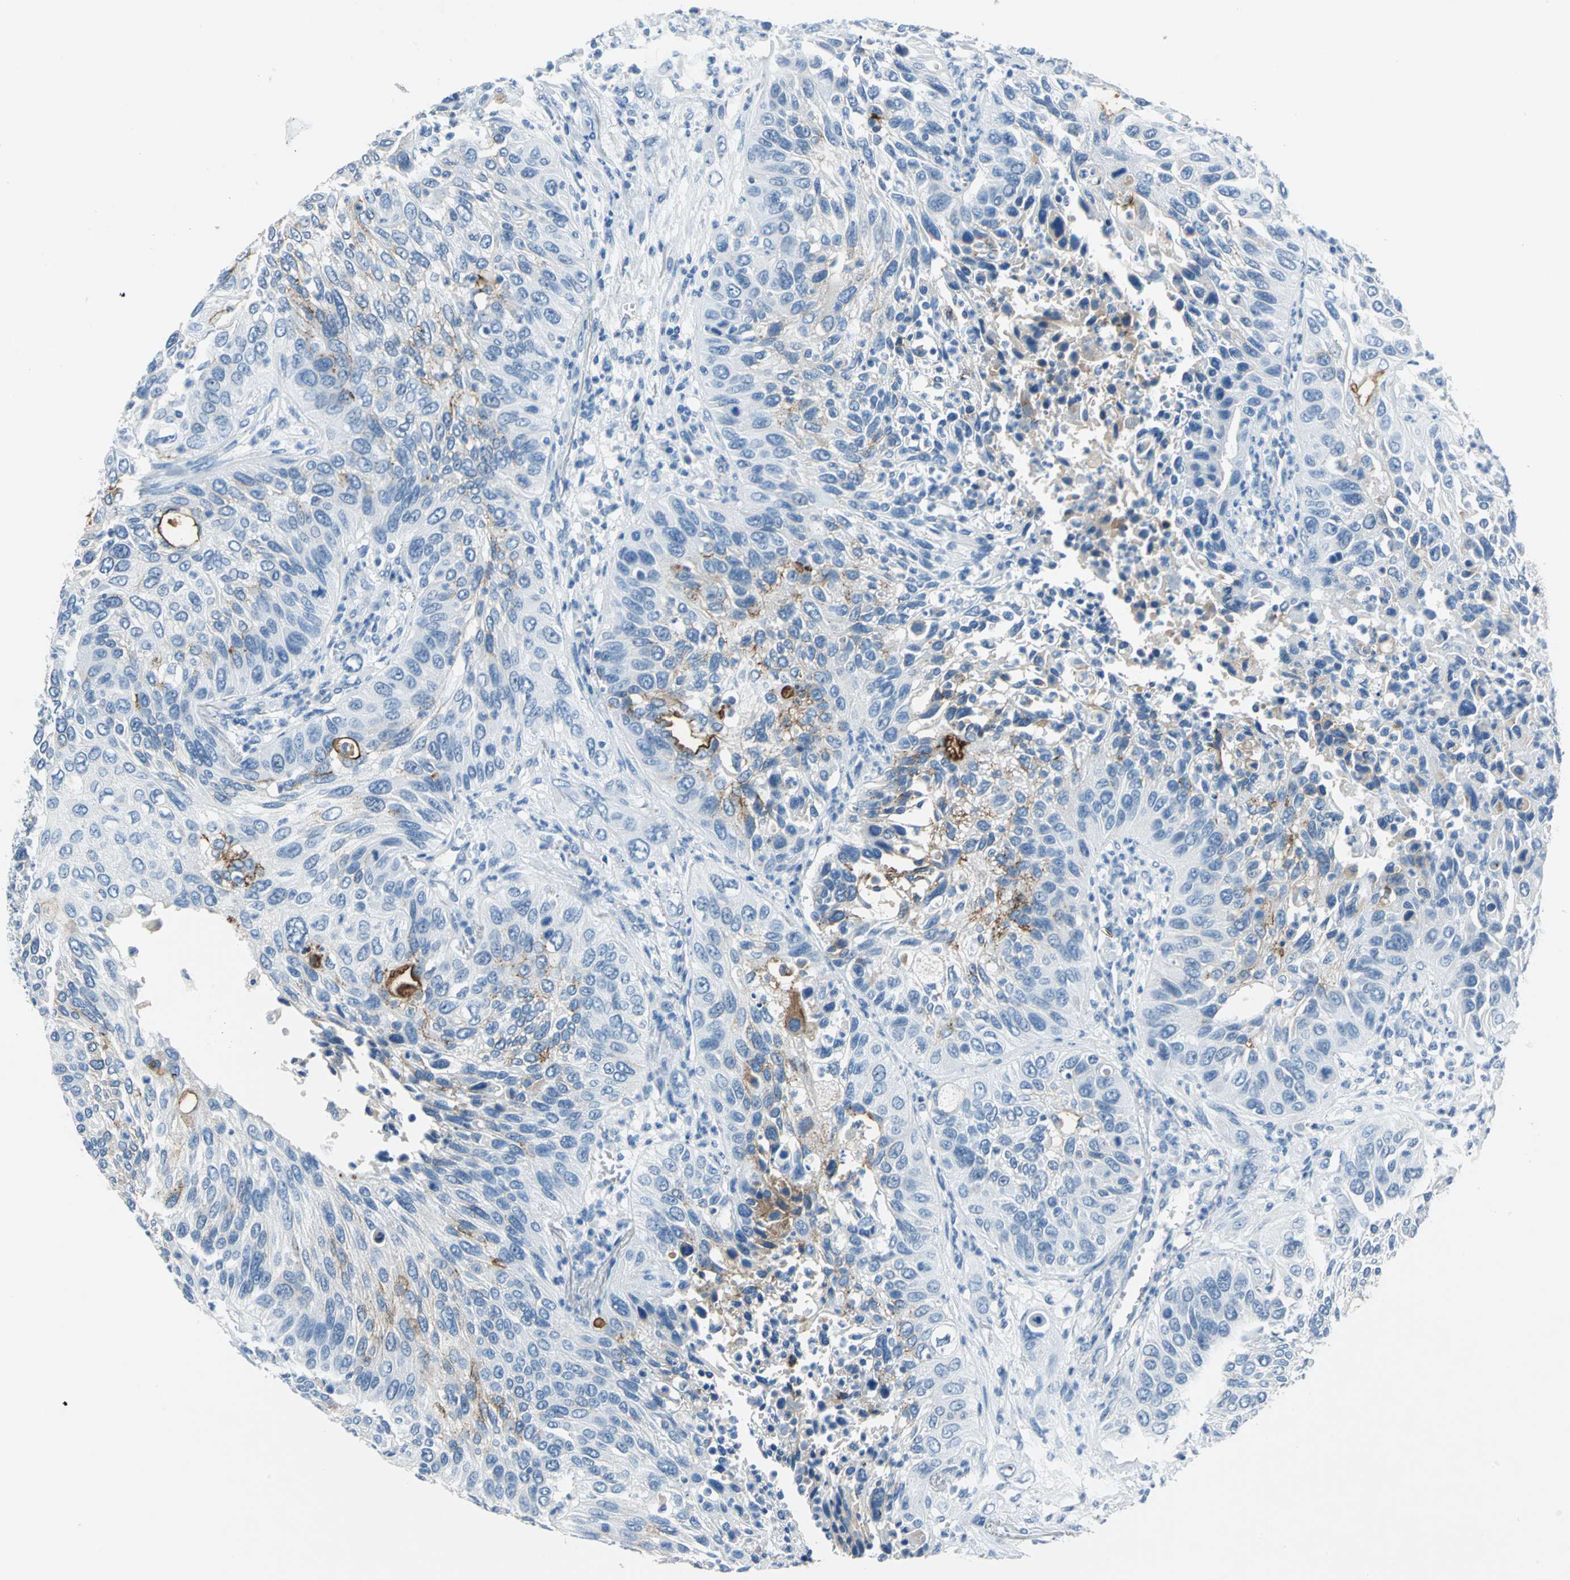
{"staining": {"intensity": "moderate", "quantity": "<25%", "location": "cytoplasmic/membranous"}, "tissue": "lung cancer", "cell_type": "Tumor cells", "image_type": "cancer", "snomed": [{"axis": "morphology", "description": "Squamous cell carcinoma, NOS"}, {"axis": "topography", "description": "Lung"}], "caption": "Immunohistochemistry (IHC) photomicrograph of neoplastic tissue: human lung squamous cell carcinoma stained using immunohistochemistry reveals low levels of moderate protein expression localized specifically in the cytoplasmic/membranous of tumor cells, appearing as a cytoplasmic/membranous brown color.", "gene": "MUC4", "patient": {"sex": "female", "age": 76}}